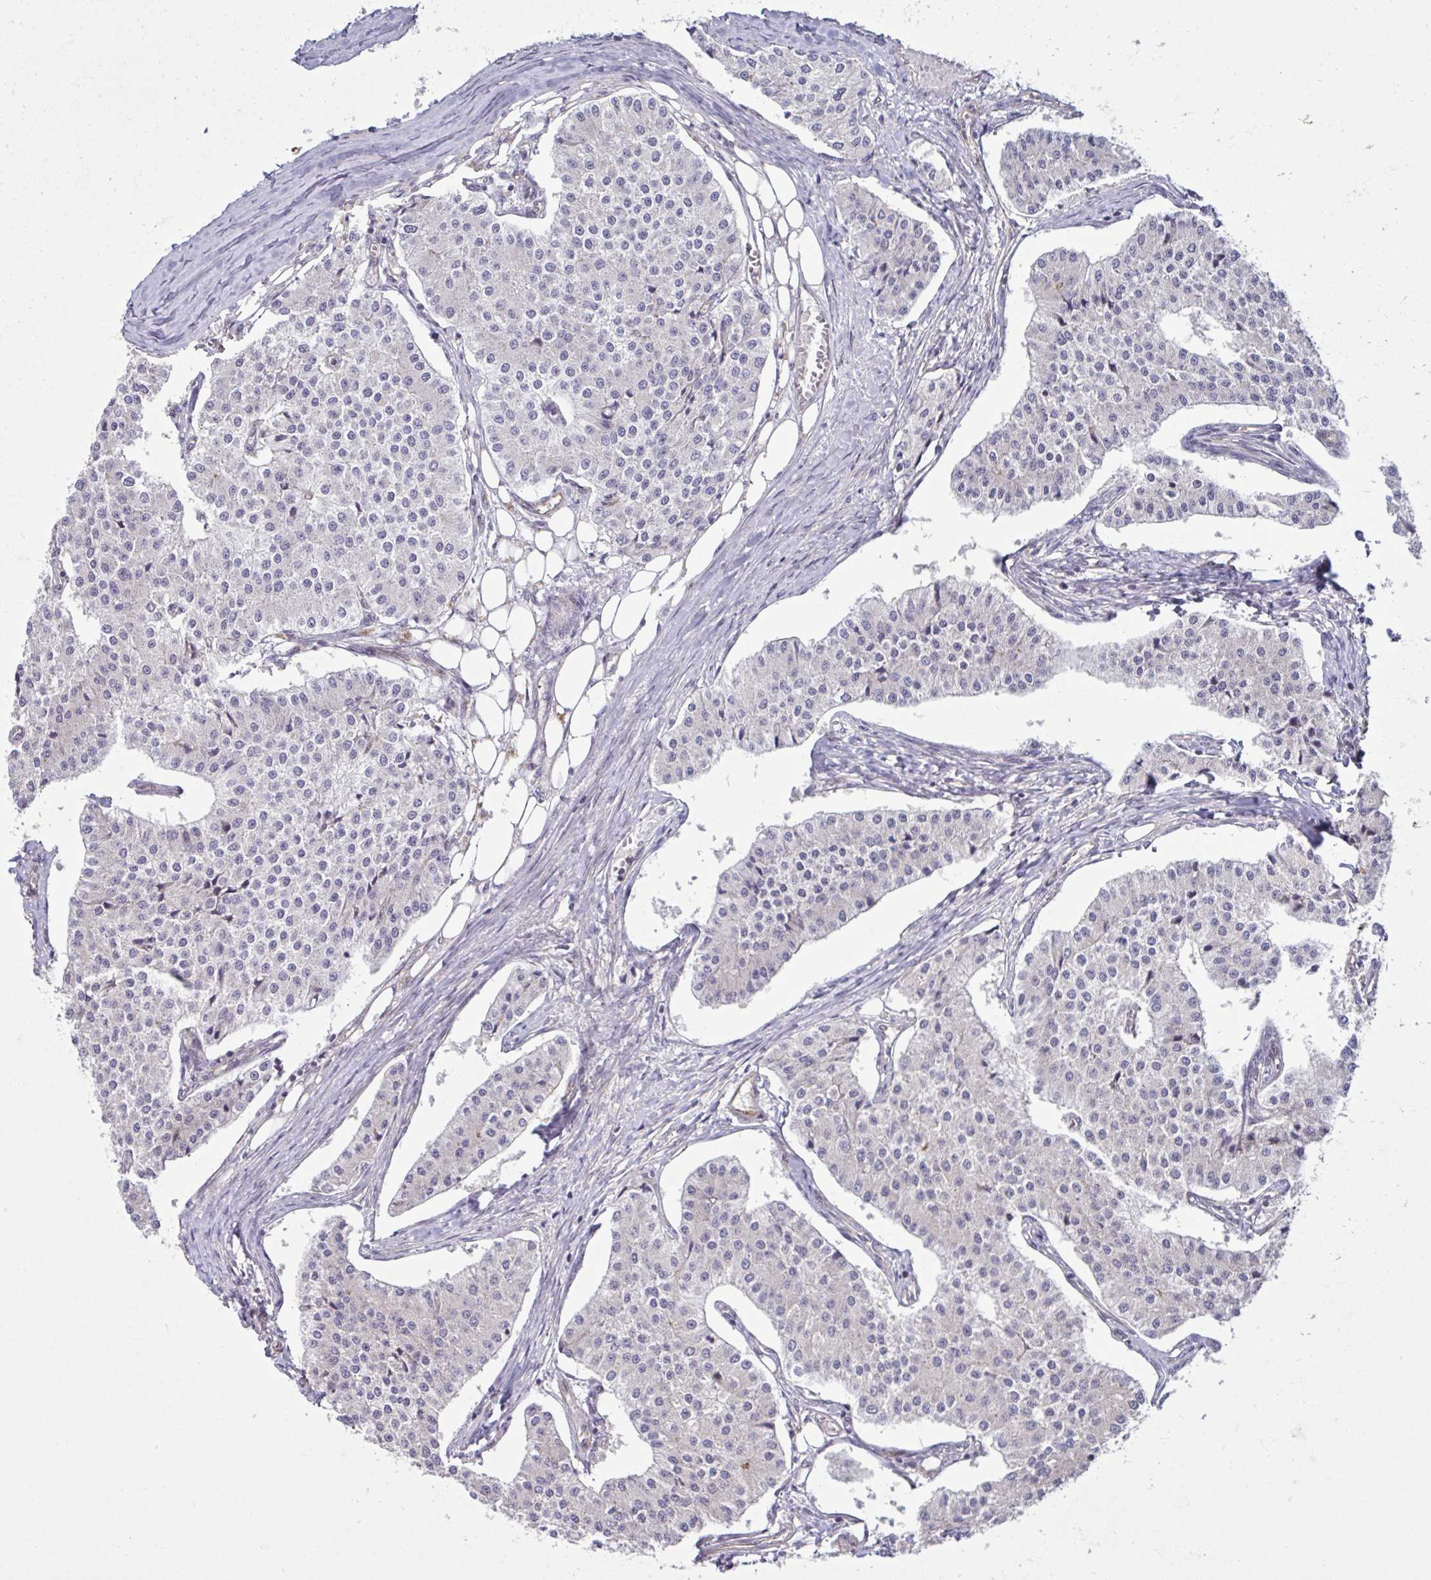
{"staining": {"intensity": "negative", "quantity": "none", "location": "none"}, "tissue": "carcinoid", "cell_type": "Tumor cells", "image_type": "cancer", "snomed": [{"axis": "morphology", "description": "Carcinoid, malignant, NOS"}, {"axis": "topography", "description": "Colon"}], "caption": "DAB immunohistochemical staining of carcinoid (malignant) demonstrates no significant expression in tumor cells. The staining was performed using DAB (3,3'-diaminobenzidine) to visualize the protein expression in brown, while the nuclei were stained in blue with hematoxylin (Magnification: 20x).", "gene": "NTPCR", "patient": {"sex": "female", "age": 52}}